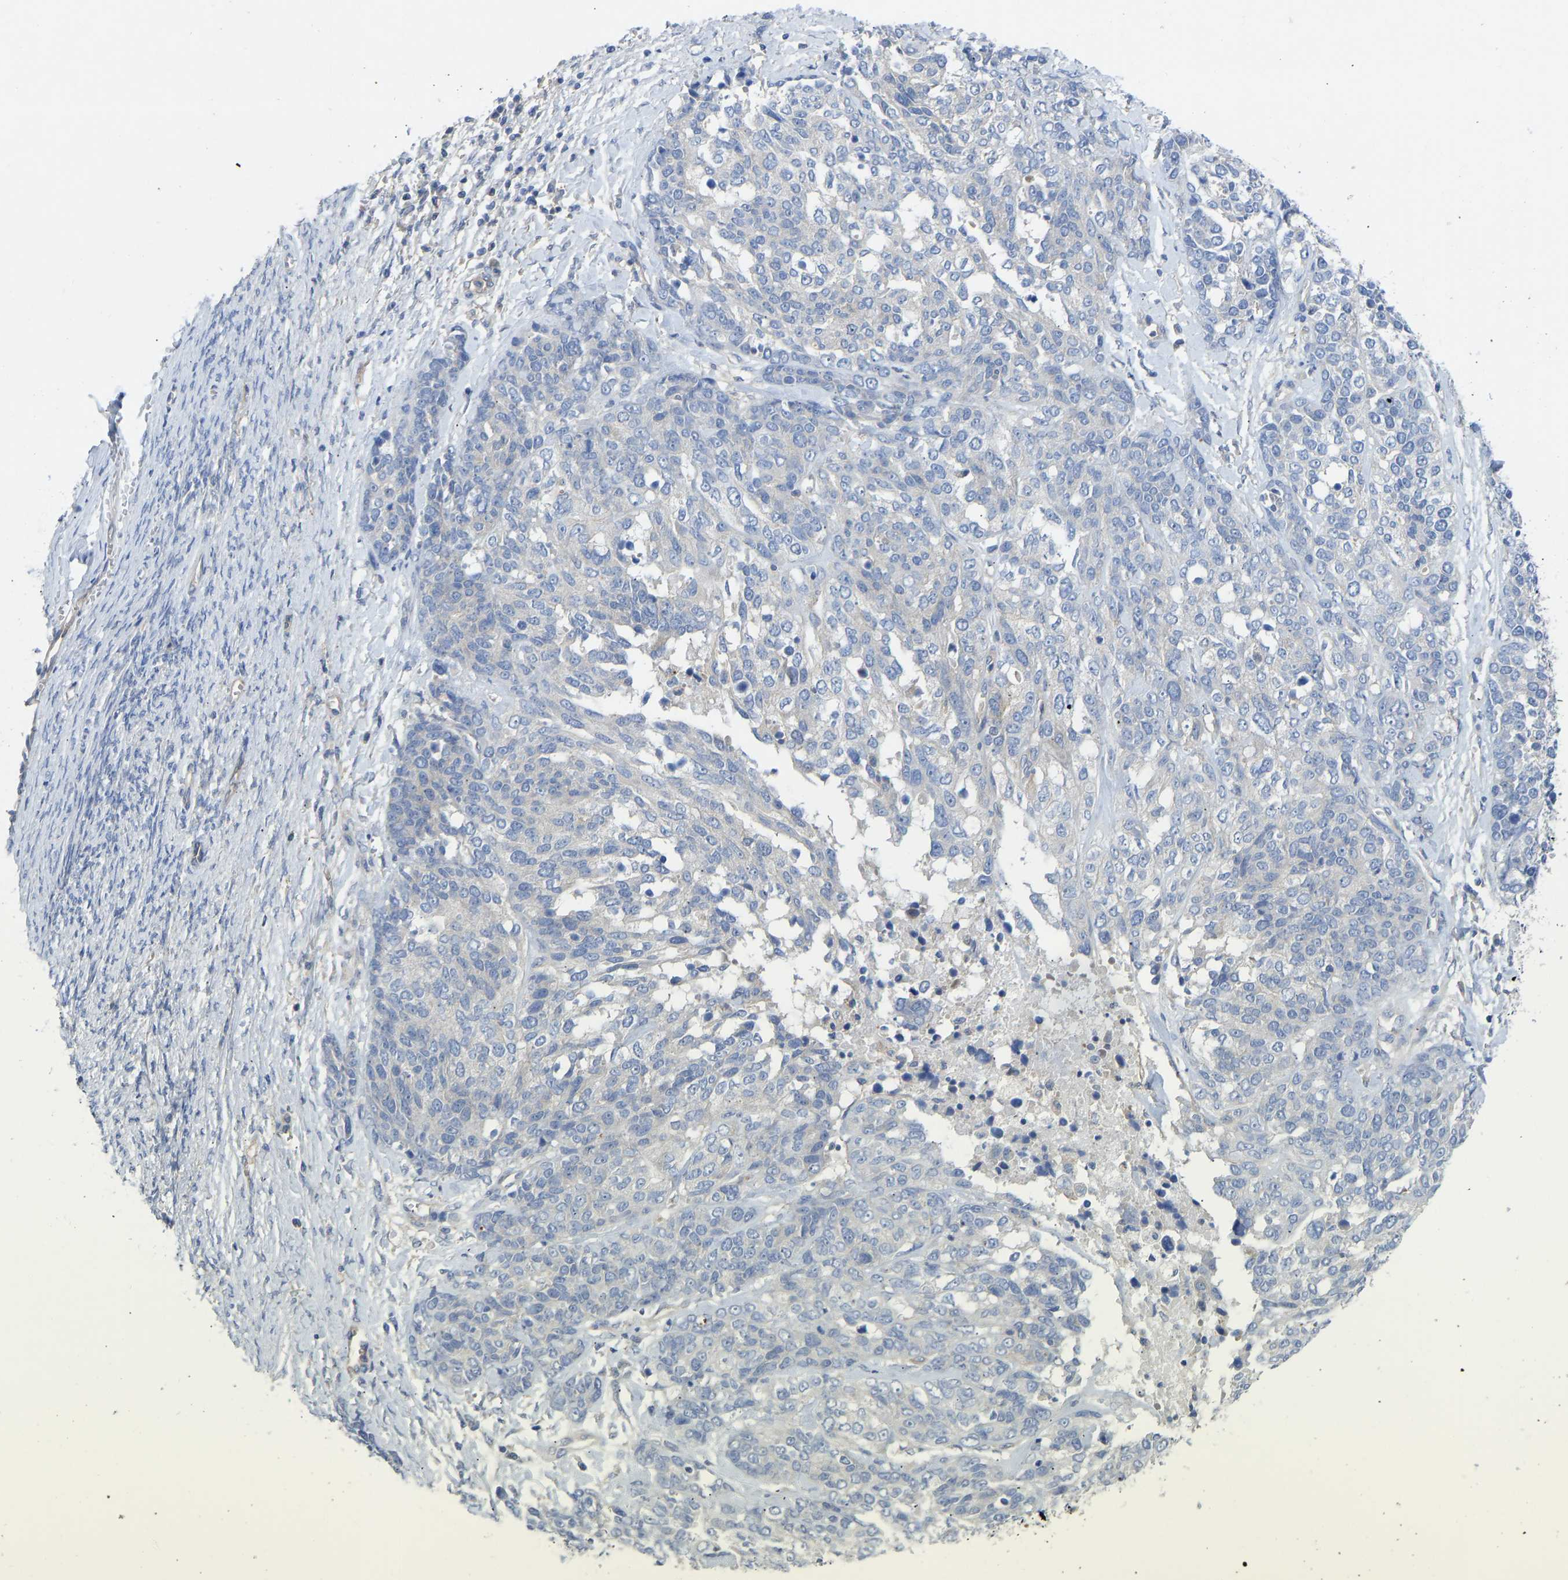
{"staining": {"intensity": "negative", "quantity": "none", "location": "none"}, "tissue": "ovarian cancer", "cell_type": "Tumor cells", "image_type": "cancer", "snomed": [{"axis": "morphology", "description": "Cystadenocarcinoma, serous, NOS"}, {"axis": "topography", "description": "Ovary"}], "caption": "IHC of human ovarian cancer (serous cystadenocarcinoma) demonstrates no expression in tumor cells. (DAB (3,3'-diaminobenzidine) IHC with hematoxylin counter stain).", "gene": "PPP3CA", "patient": {"sex": "female", "age": 44}}